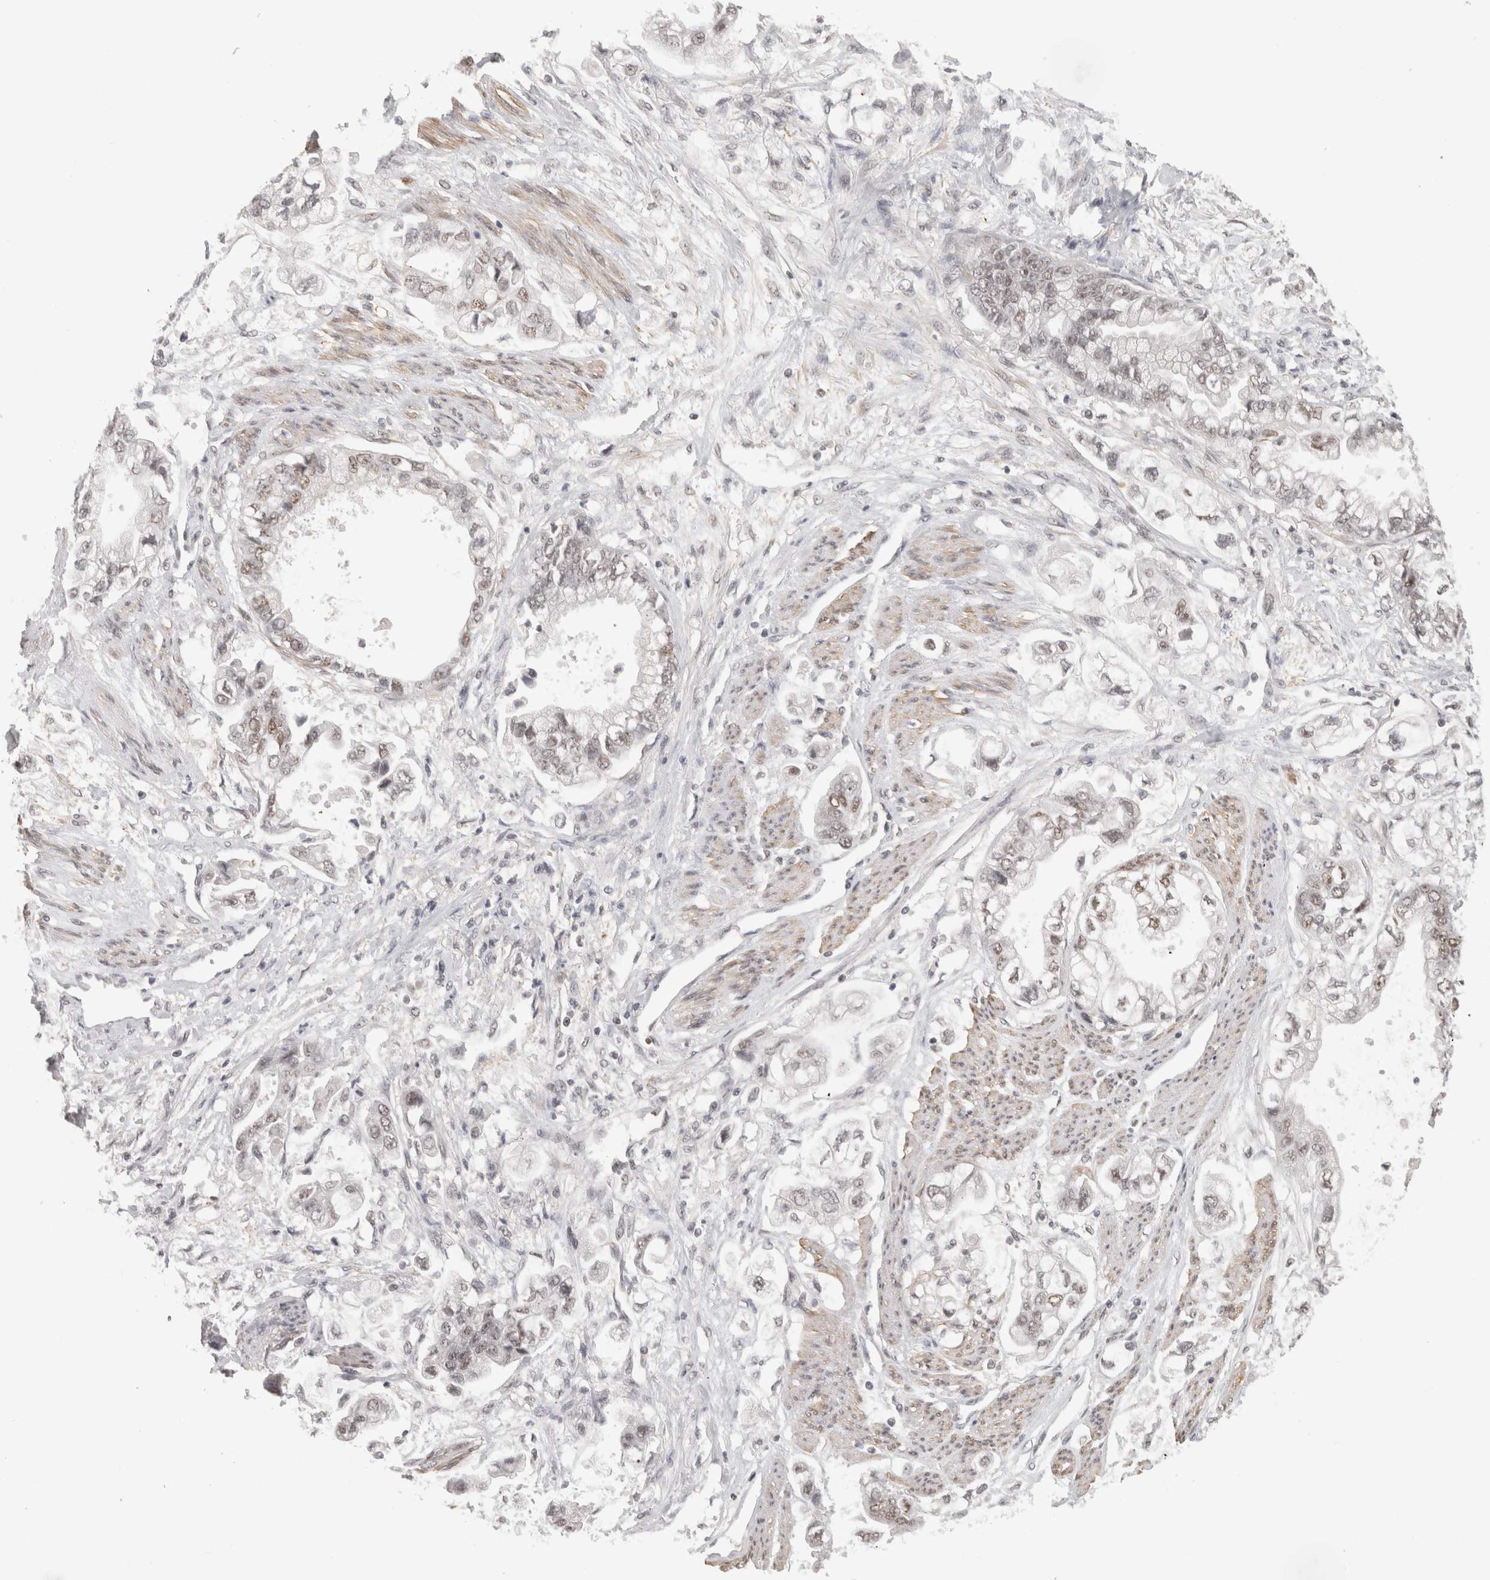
{"staining": {"intensity": "weak", "quantity": ">75%", "location": "nuclear"}, "tissue": "stomach cancer", "cell_type": "Tumor cells", "image_type": "cancer", "snomed": [{"axis": "morphology", "description": "Adenocarcinoma, NOS"}, {"axis": "topography", "description": "Stomach"}], "caption": "Stomach adenocarcinoma was stained to show a protein in brown. There is low levels of weak nuclear expression in about >75% of tumor cells.", "gene": "ZNF830", "patient": {"sex": "male", "age": 62}}